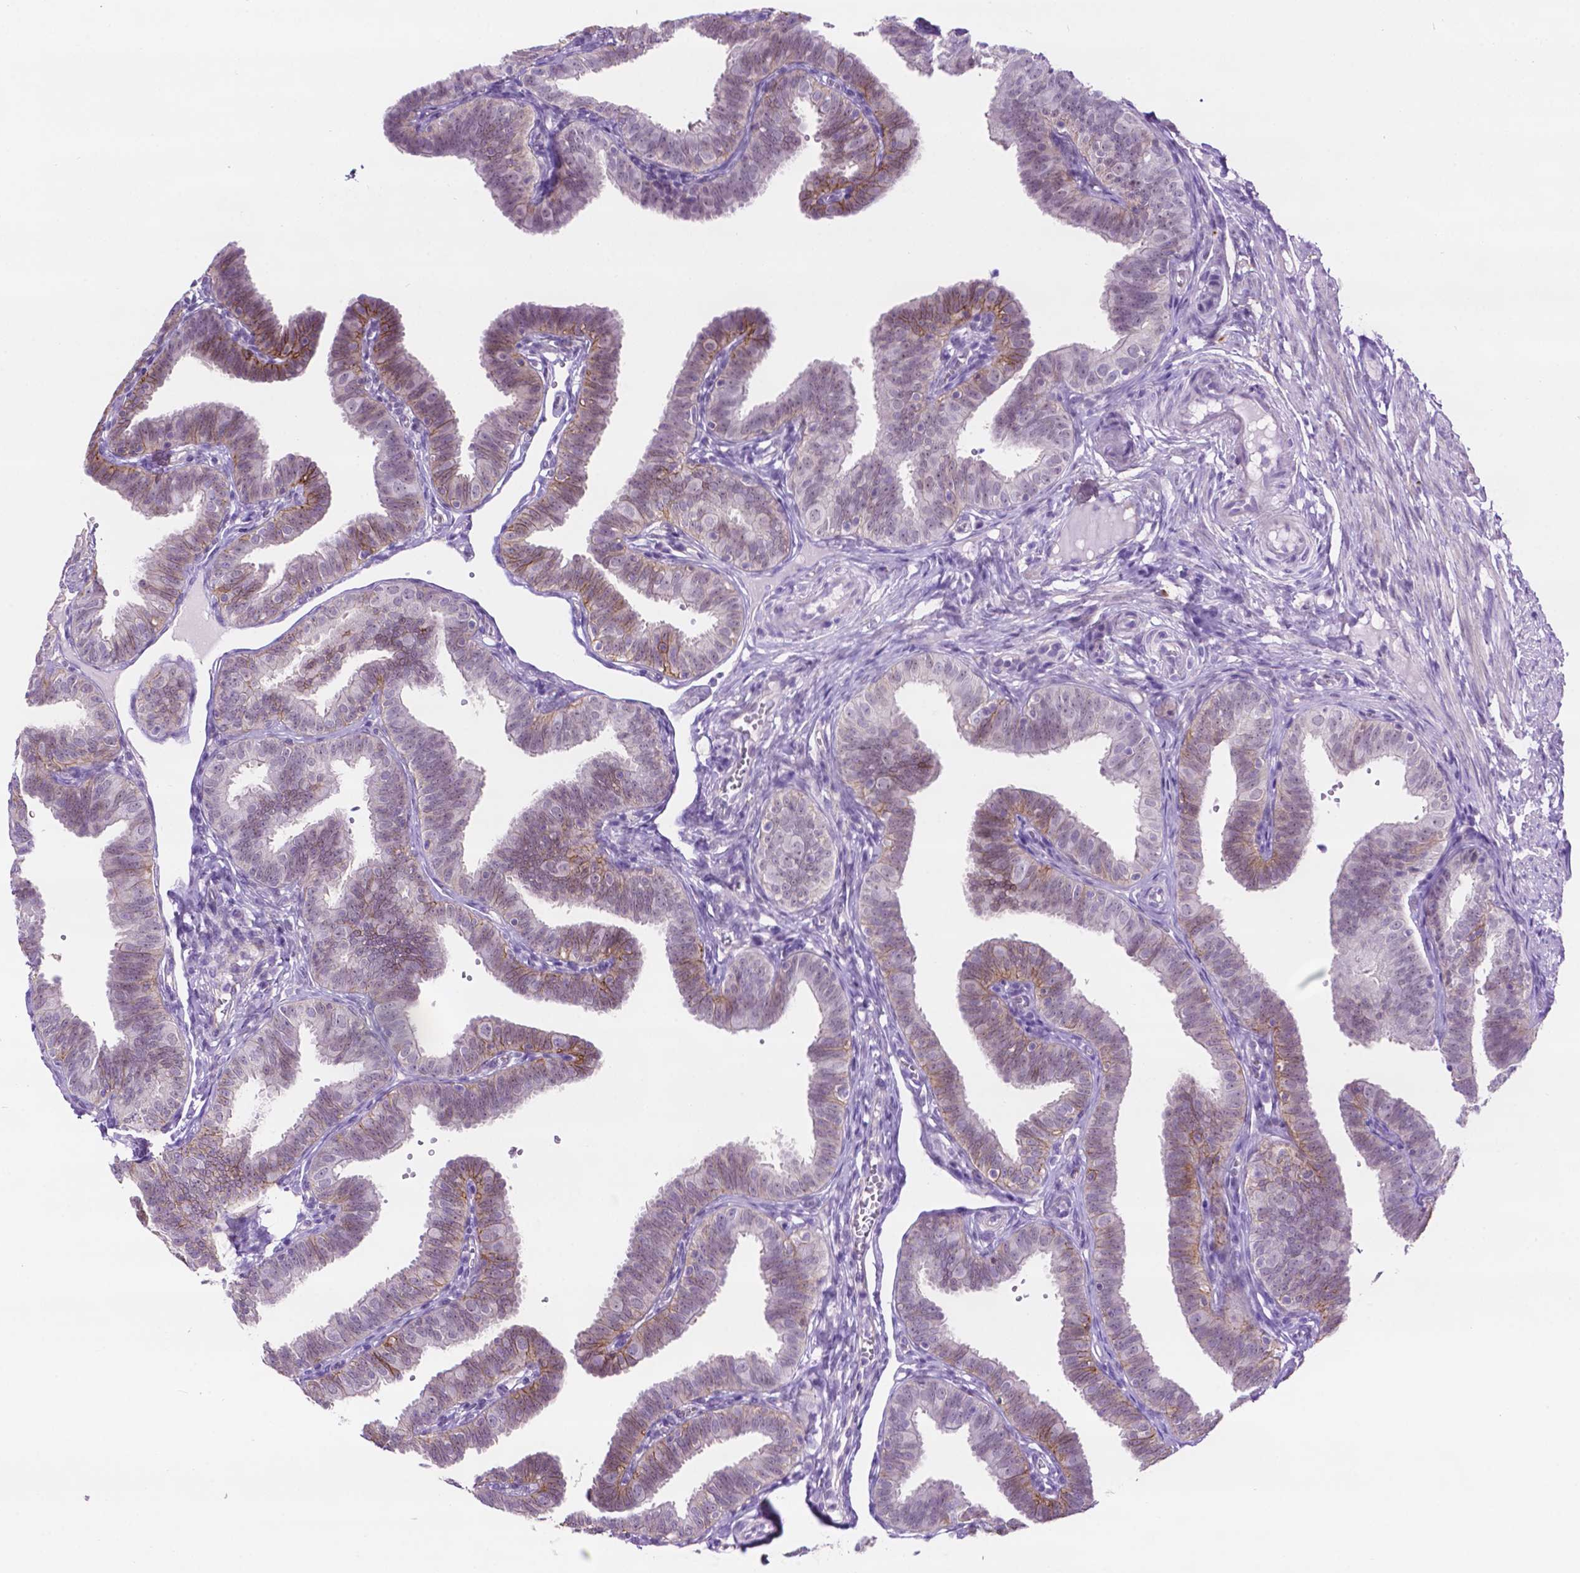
{"staining": {"intensity": "strong", "quantity": "25%-75%", "location": "cytoplasmic/membranous"}, "tissue": "fallopian tube", "cell_type": "Glandular cells", "image_type": "normal", "snomed": [{"axis": "morphology", "description": "Normal tissue, NOS"}, {"axis": "topography", "description": "Fallopian tube"}], "caption": "Immunohistochemical staining of benign human fallopian tube displays 25%-75% levels of strong cytoplasmic/membranous protein positivity in about 25%-75% of glandular cells.", "gene": "TACSTD2", "patient": {"sex": "female", "age": 25}}